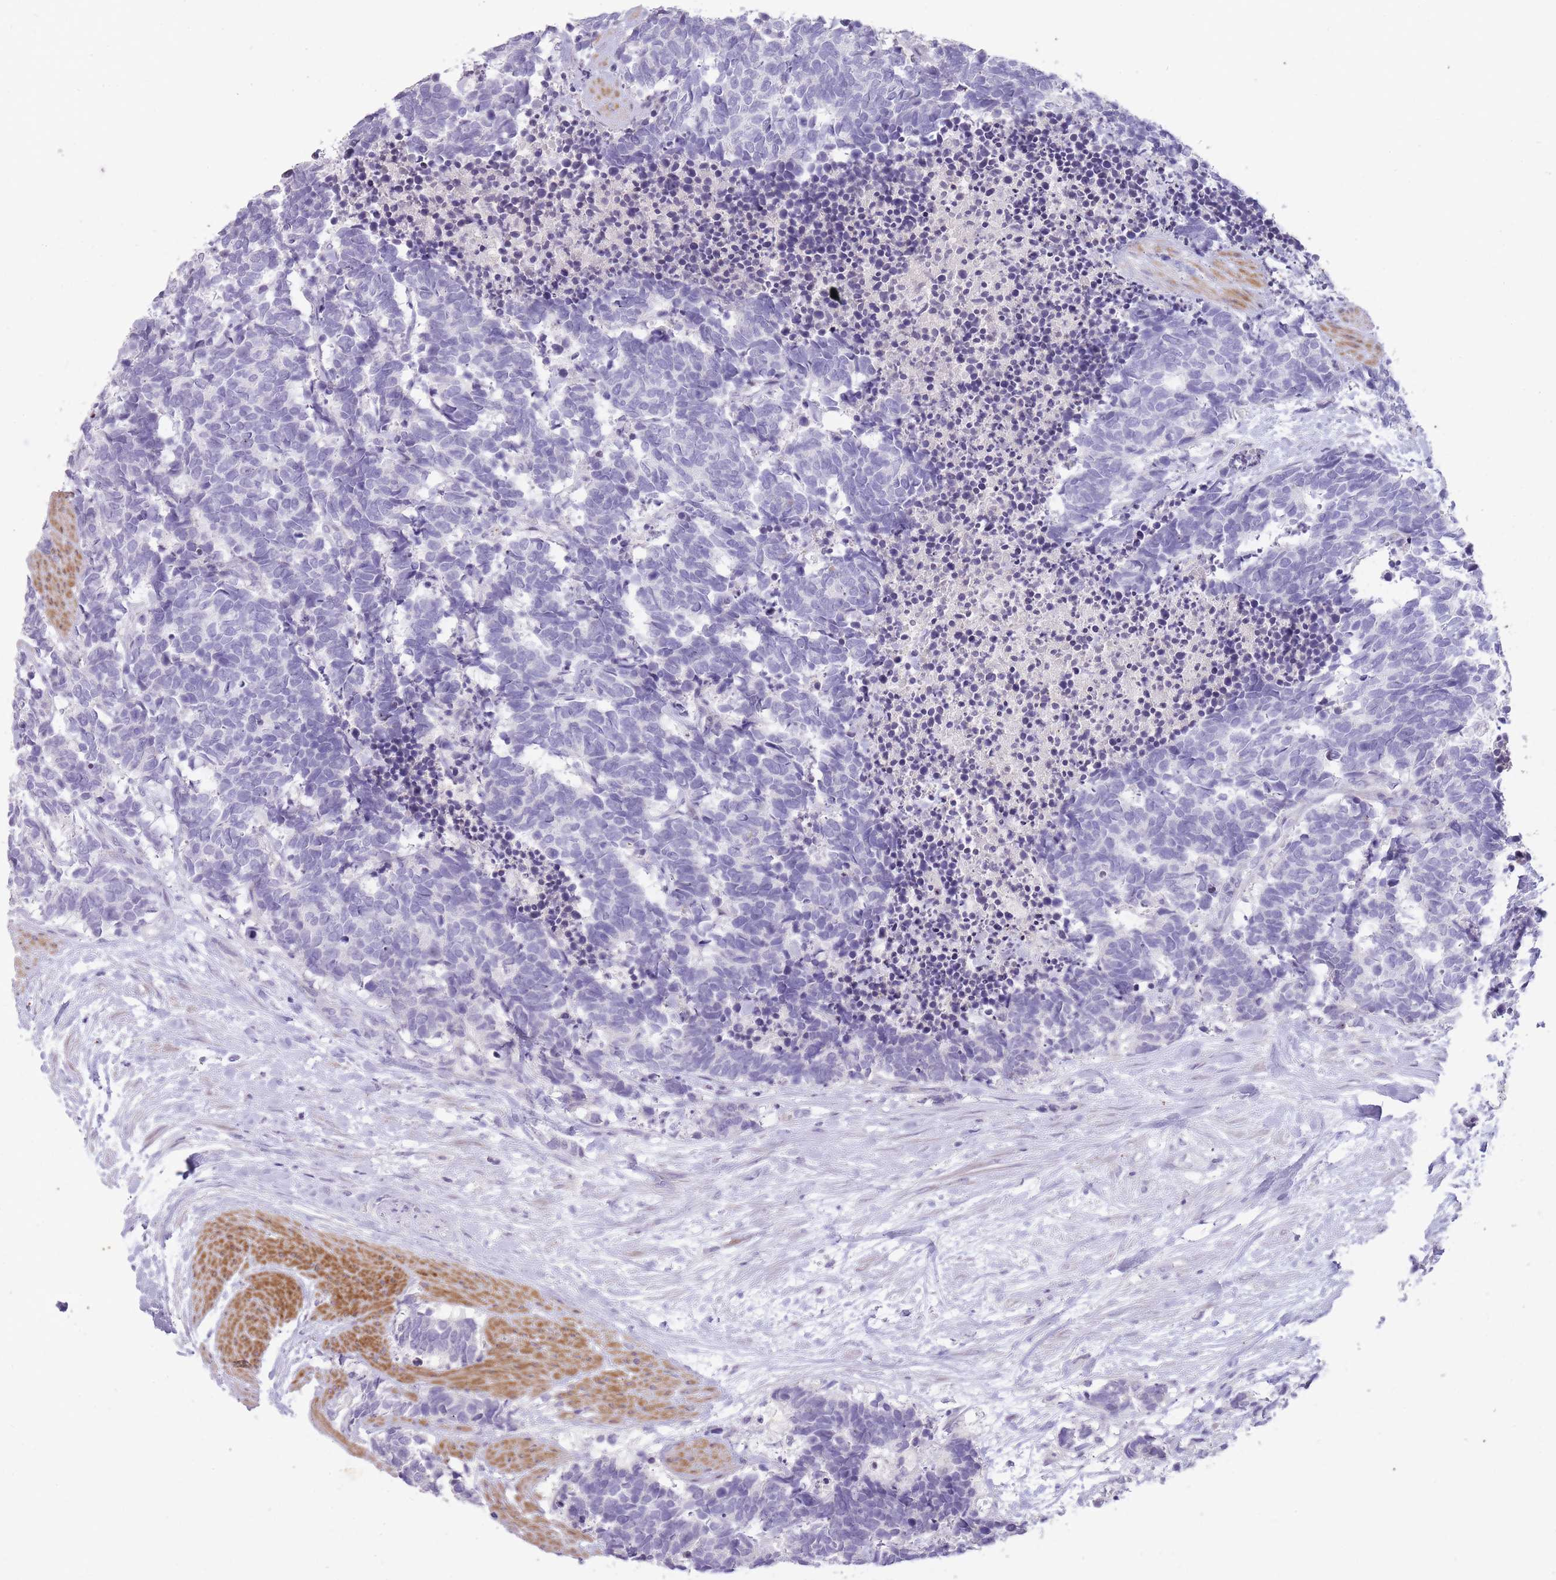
{"staining": {"intensity": "negative", "quantity": "none", "location": "none"}, "tissue": "carcinoid", "cell_type": "Tumor cells", "image_type": "cancer", "snomed": [{"axis": "morphology", "description": "Carcinoma, NOS"}, {"axis": "morphology", "description": "Carcinoid, malignant, NOS"}, {"axis": "topography", "description": "Prostate"}], "caption": "The IHC photomicrograph has no significant expression in tumor cells of carcinoma tissue.", "gene": "CNTNAP3", "patient": {"sex": "male", "age": 57}}